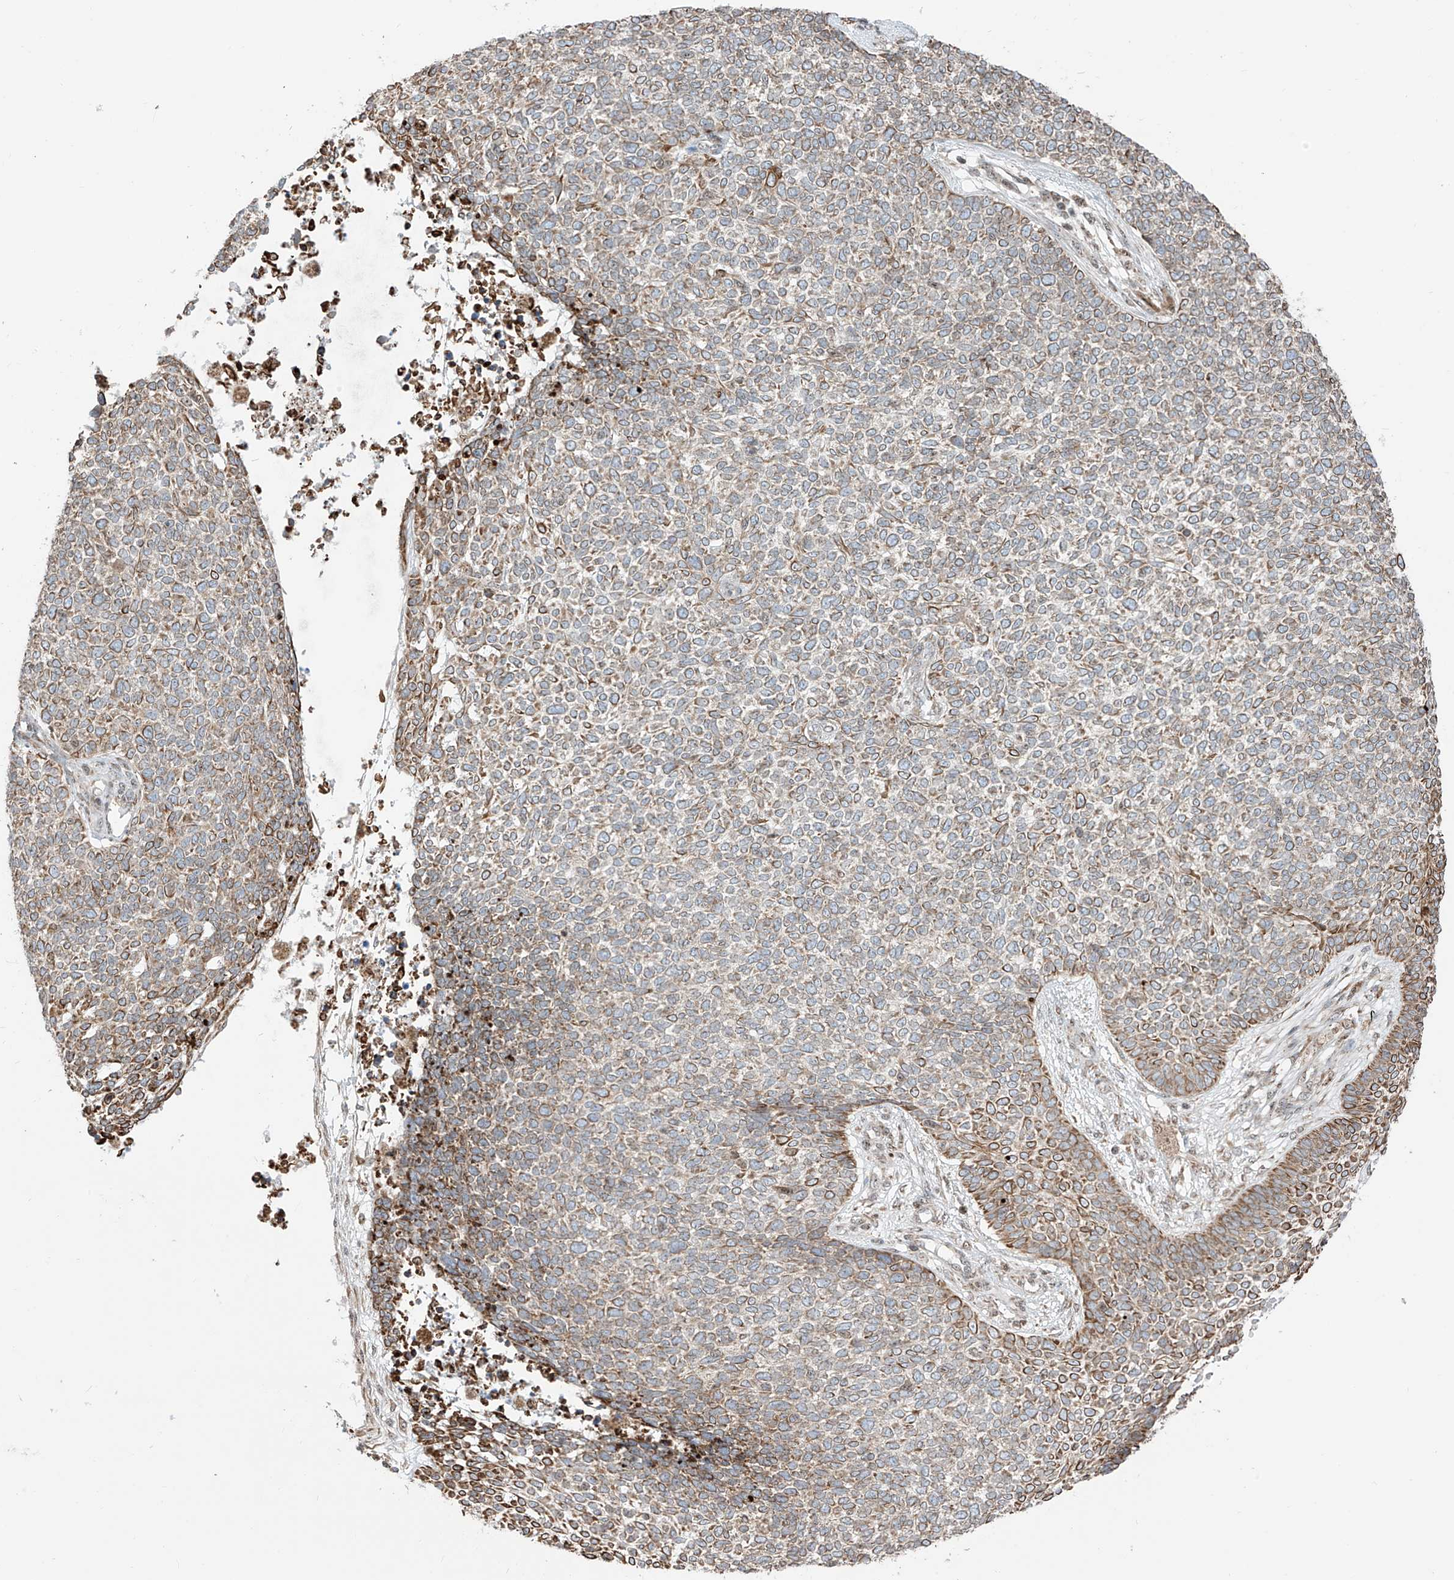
{"staining": {"intensity": "moderate", "quantity": ">75%", "location": "cytoplasmic/membranous"}, "tissue": "skin cancer", "cell_type": "Tumor cells", "image_type": "cancer", "snomed": [{"axis": "morphology", "description": "Basal cell carcinoma"}, {"axis": "topography", "description": "Skin"}], "caption": "This micrograph shows skin cancer stained with IHC to label a protein in brown. The cytoplasmic/membranous of tumor cells show moderate positivity for the protein. Nuclei are counter-stained blue.", "gene": "ZBTB8A", "patient": {"sex": "female", "age": 84}}